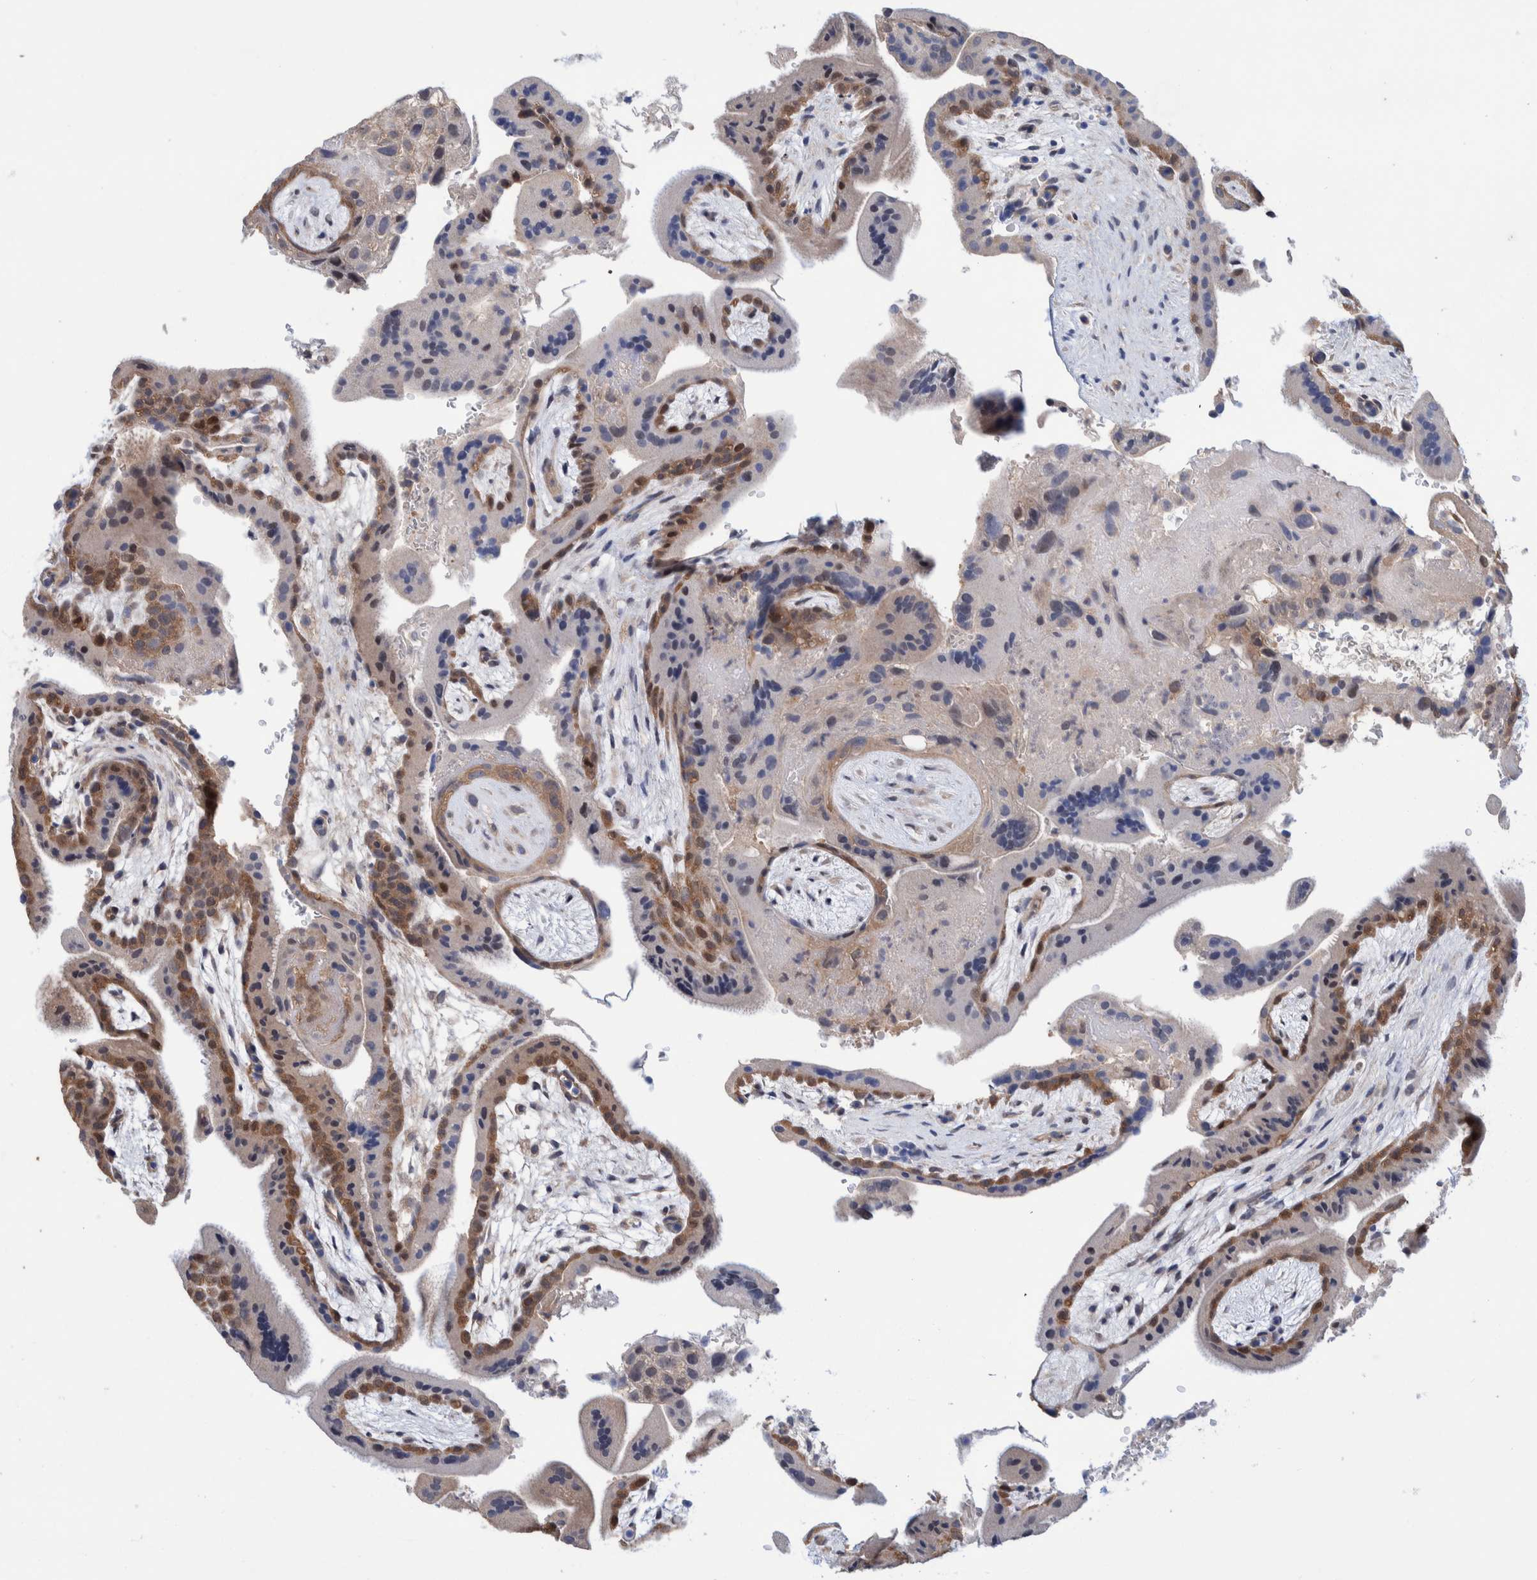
{"staining": {"intensity": "weak", "quantity": "<25%", "location": "cytoplasmic/membranous"}, "tissue": "placenta", "cell_type": "Decidual cells", "image_type": "normal", "snomed": [{"axis": "morphology", "description": "Normal tissue, NOS"}, {"axis": "topography", "description": "Placenta"}], "caption": "IHC of normal placenta shows no expression in decidual cells.", "gene": "PFAS", "patient": {"sex": "female", "age": 35}}